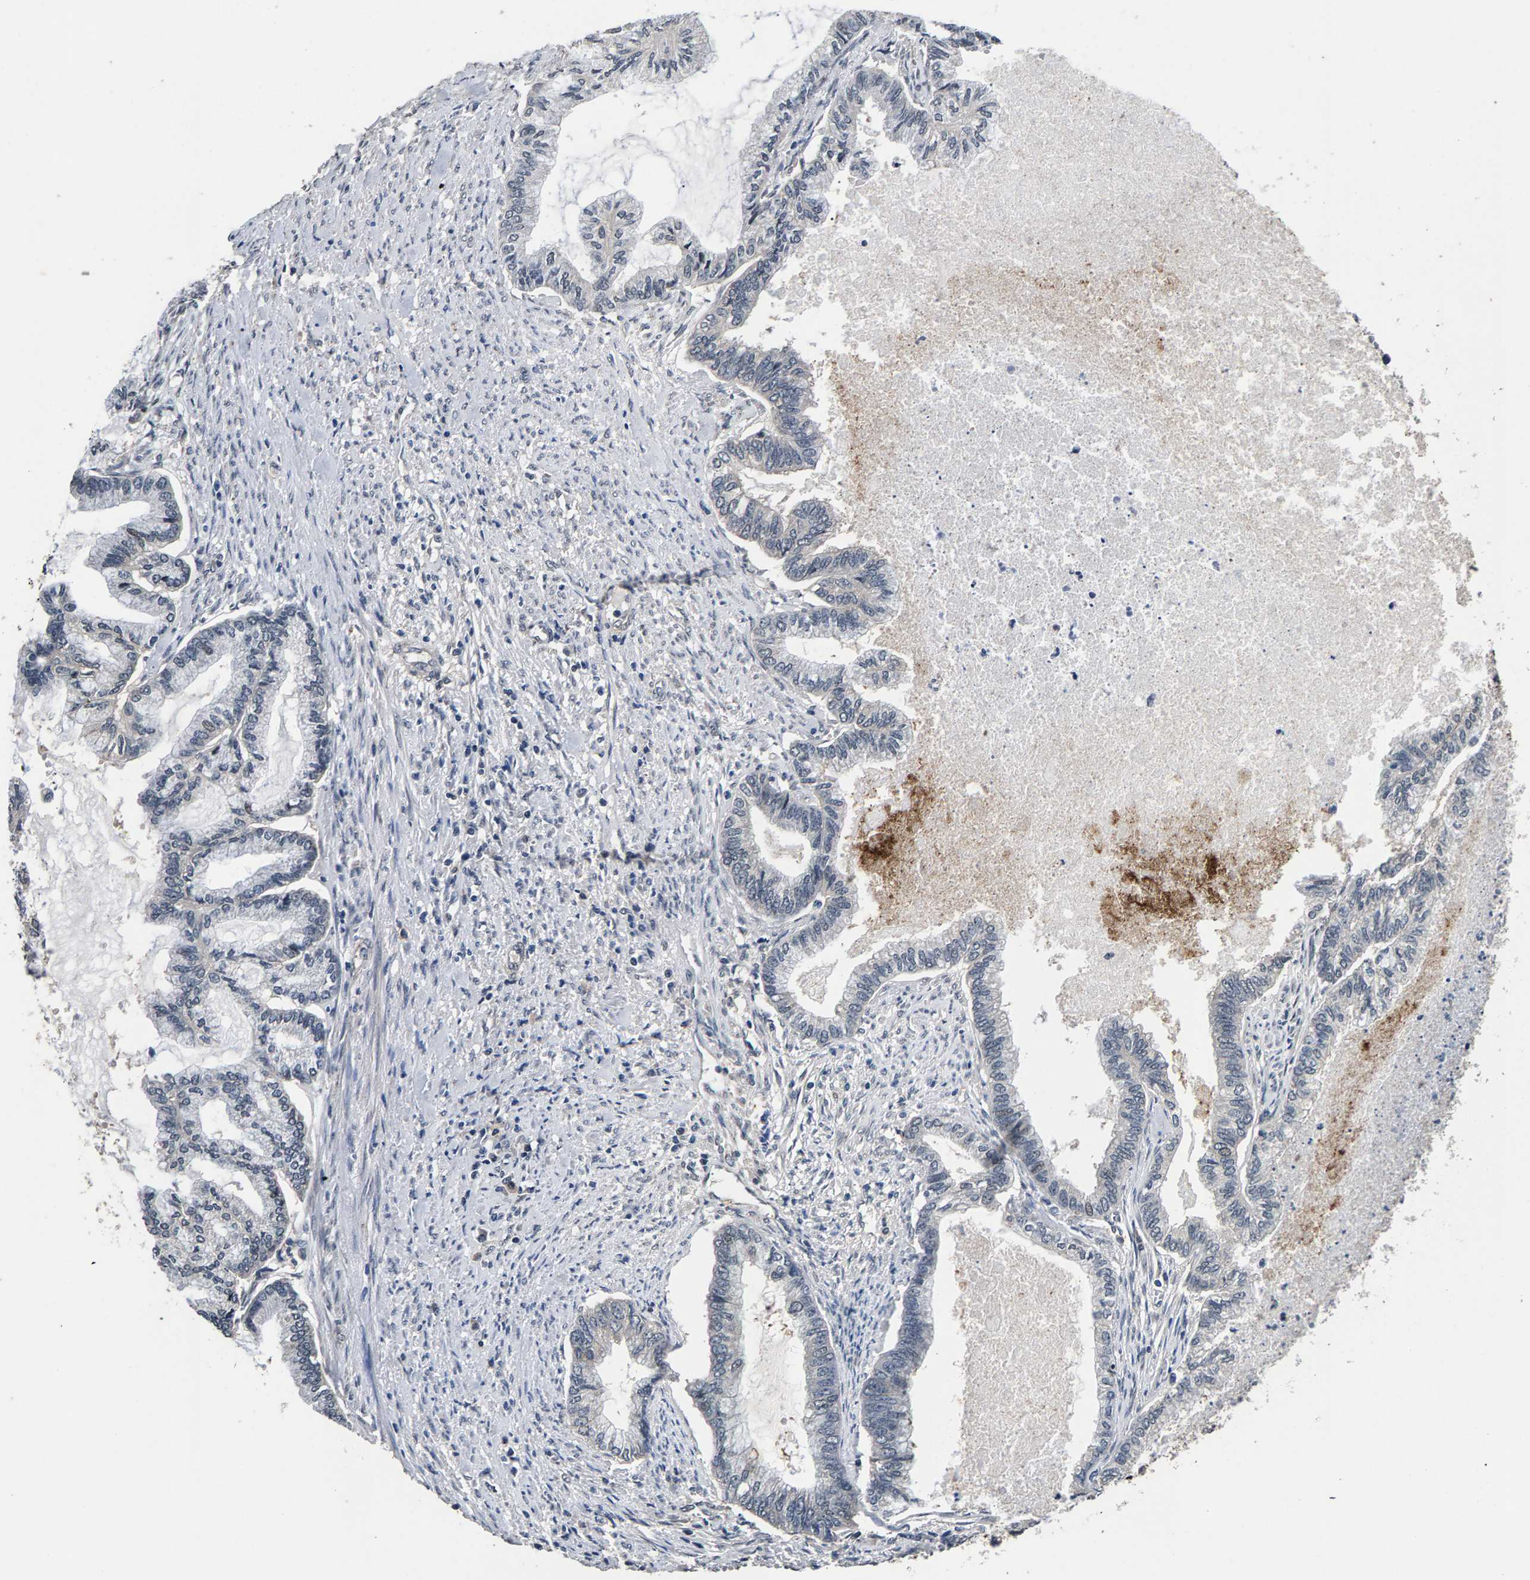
{"staining": {"intensity": "negative", "quantity": "none", "location": "none"}, "tissue": "endometrial cancer", "cell_type": "Tumor cells", "image_type": "cancer", "snomed": [{"axis": "morphology", "description": "Adenocarcinoma, NOS"}, {"axis": "topography", "description": "Endometrium"}], "caption": "Immunohistochemistry photomicrograph of neoplastic tissue: adenocarcinoma (endometrial) stained with DAB displays no significant protein expression in tumor cells.", "gene": "RBM33", "patient": {"sex": "female", "age": 86}}